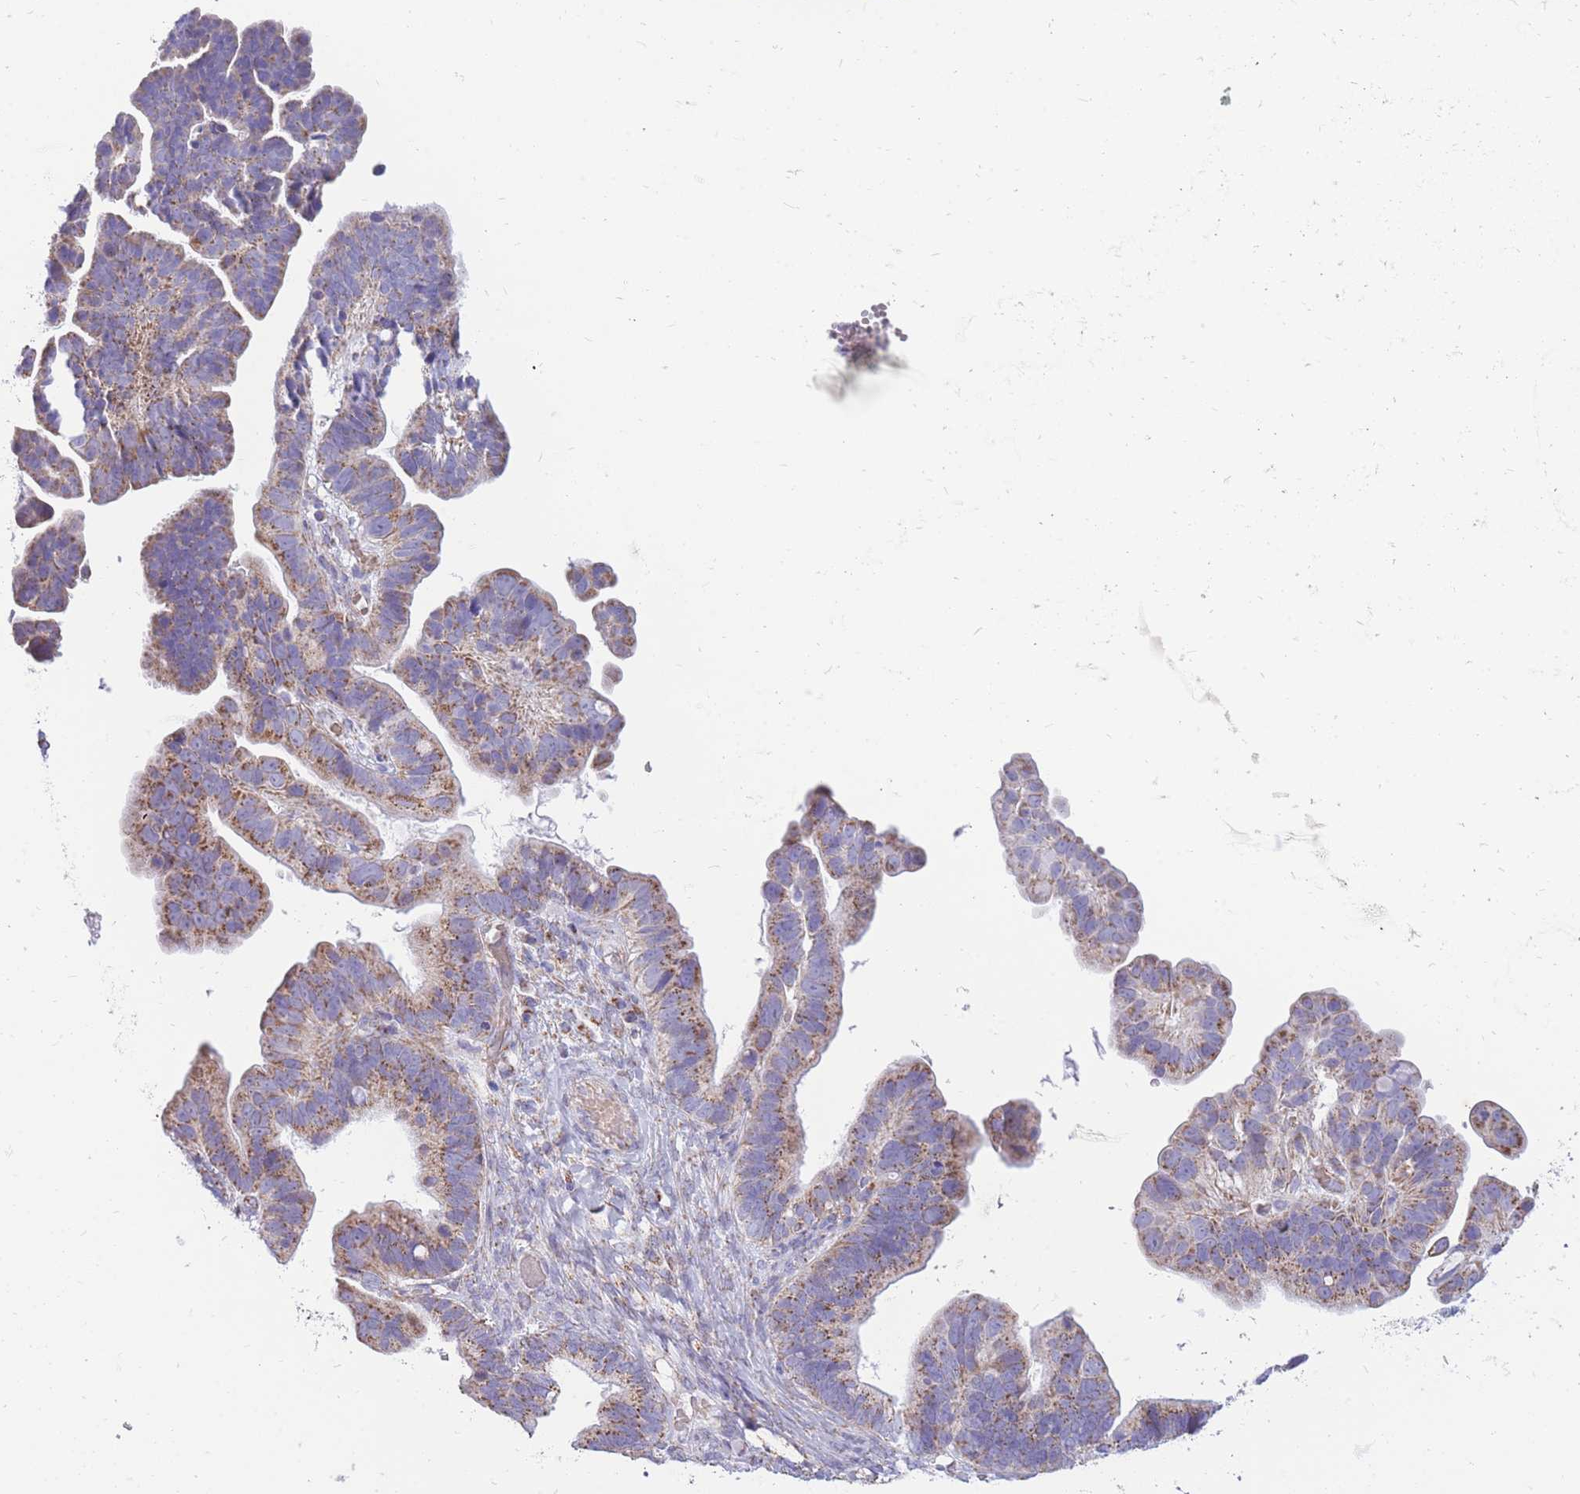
{"staining": {"intensity": "moderate", "quantity": "25%-75%", "location": "cytoplasmic/membranous"}, "tissue": "ovarian cancer", "cell_type": "Tumor cells", "image_type": "cancer", "snomed": [{"axis": "morphology", "description": "Cystadenocarcinoma, serous, NOS"}, {"axis": "topography", "description": "Ovary"}], "caption": "Ovarian serous cystadenocarcinoma stained for a protein (brown) exhibits moderate cytoplasmic/membranous positive expression in approximately 25%-75% of tumor cells.", "gene": "PCSK1", "patient": {"sex": "female", "age": 56}}